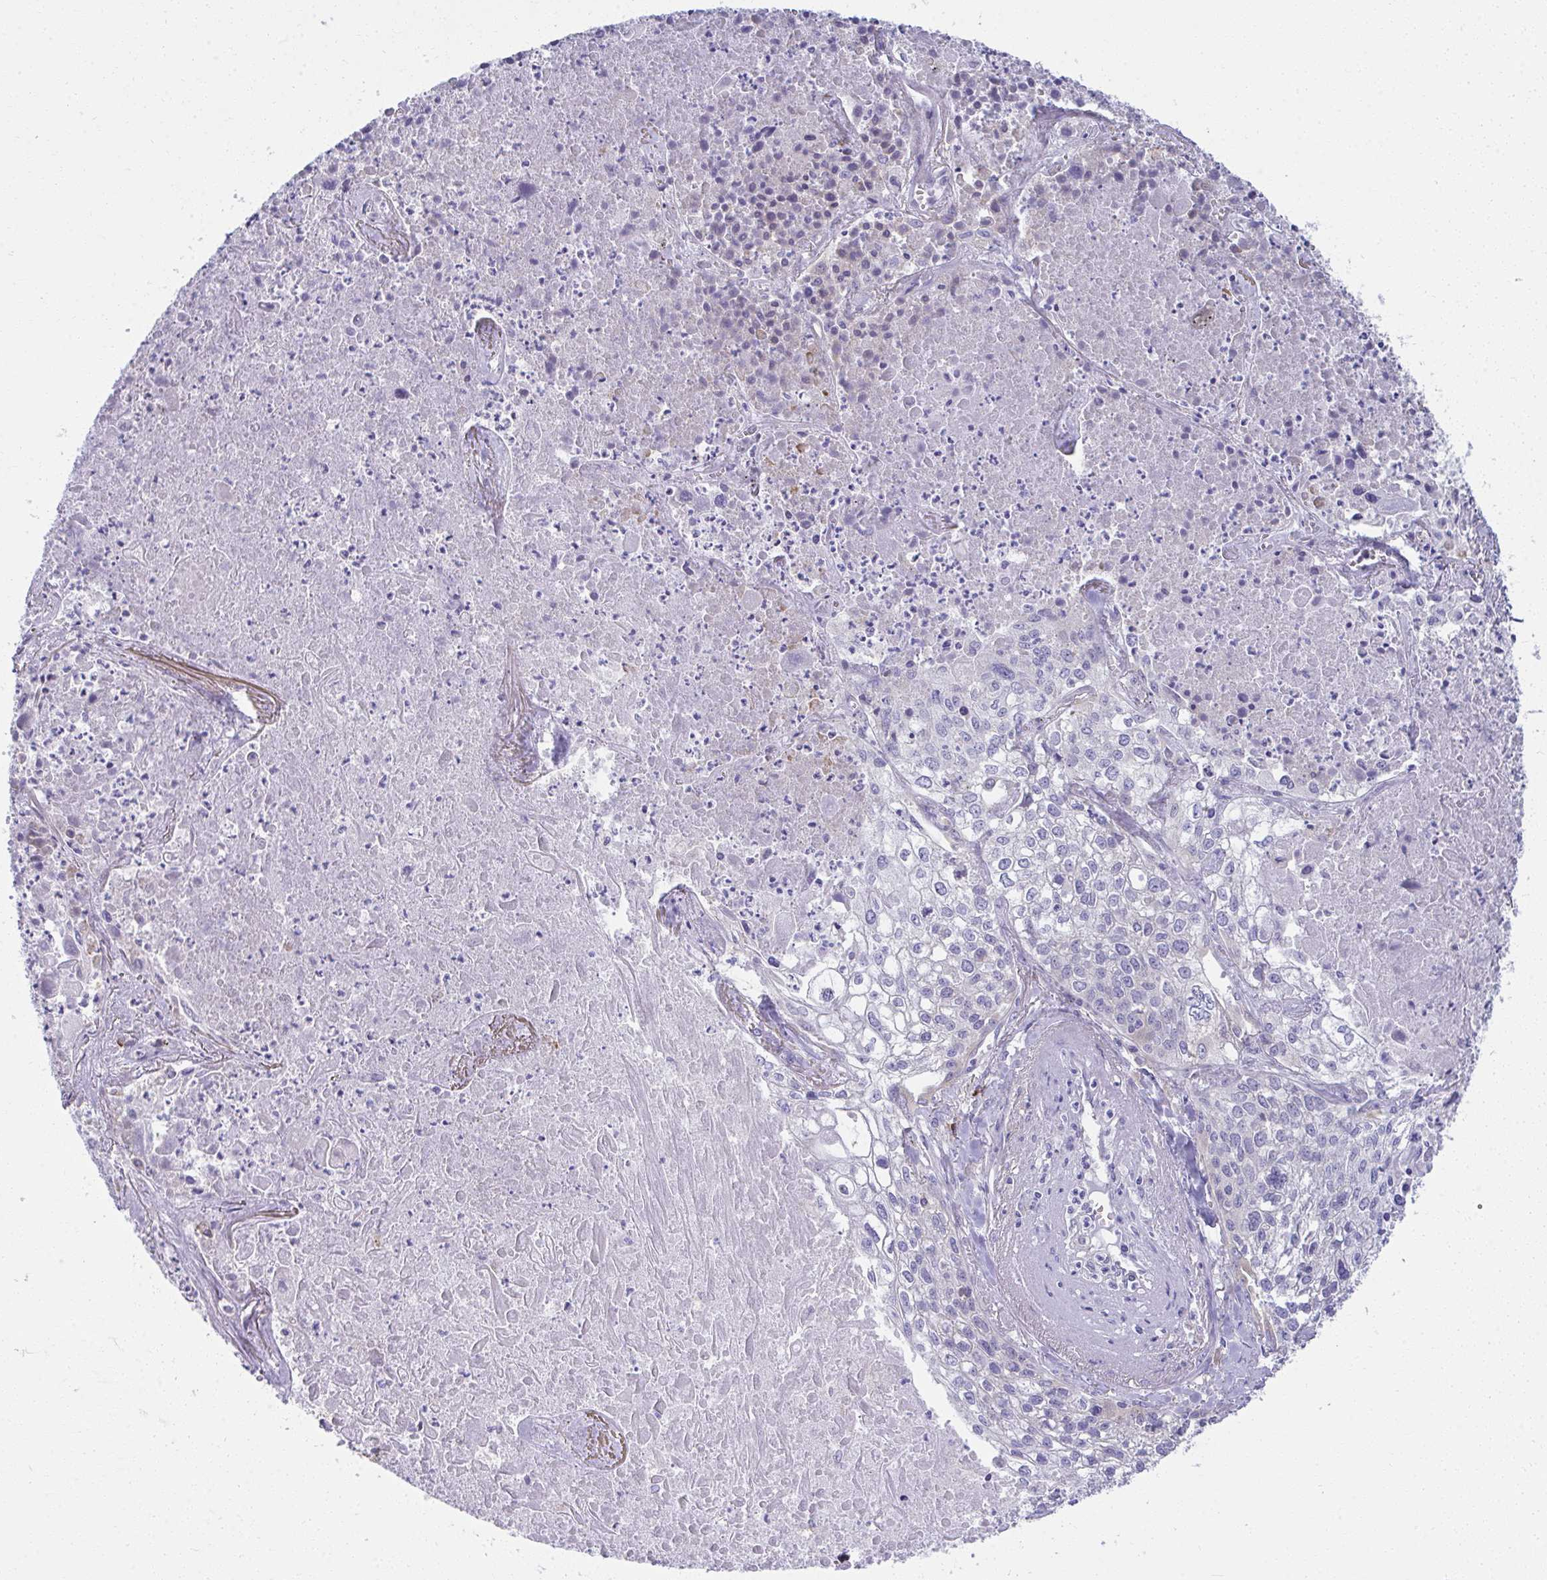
{"staining": {"intensity": "negative", "quantity": "none", "location": "none"}, "tissue": "lung cancer", "cell_type": "Tumor cells", "image_type": "cancer", "snomed": [{"axis": "morphology", "description": "Squamous cell carcinoma, NOS"}, {"axis": "topography", "description": "Lung"}], "caption": "Tumor cells show no significant positivity in squamous cell carcinoma (lung).", "gene": "FASLG", "patient": {"sex": "male", "age": 74}}